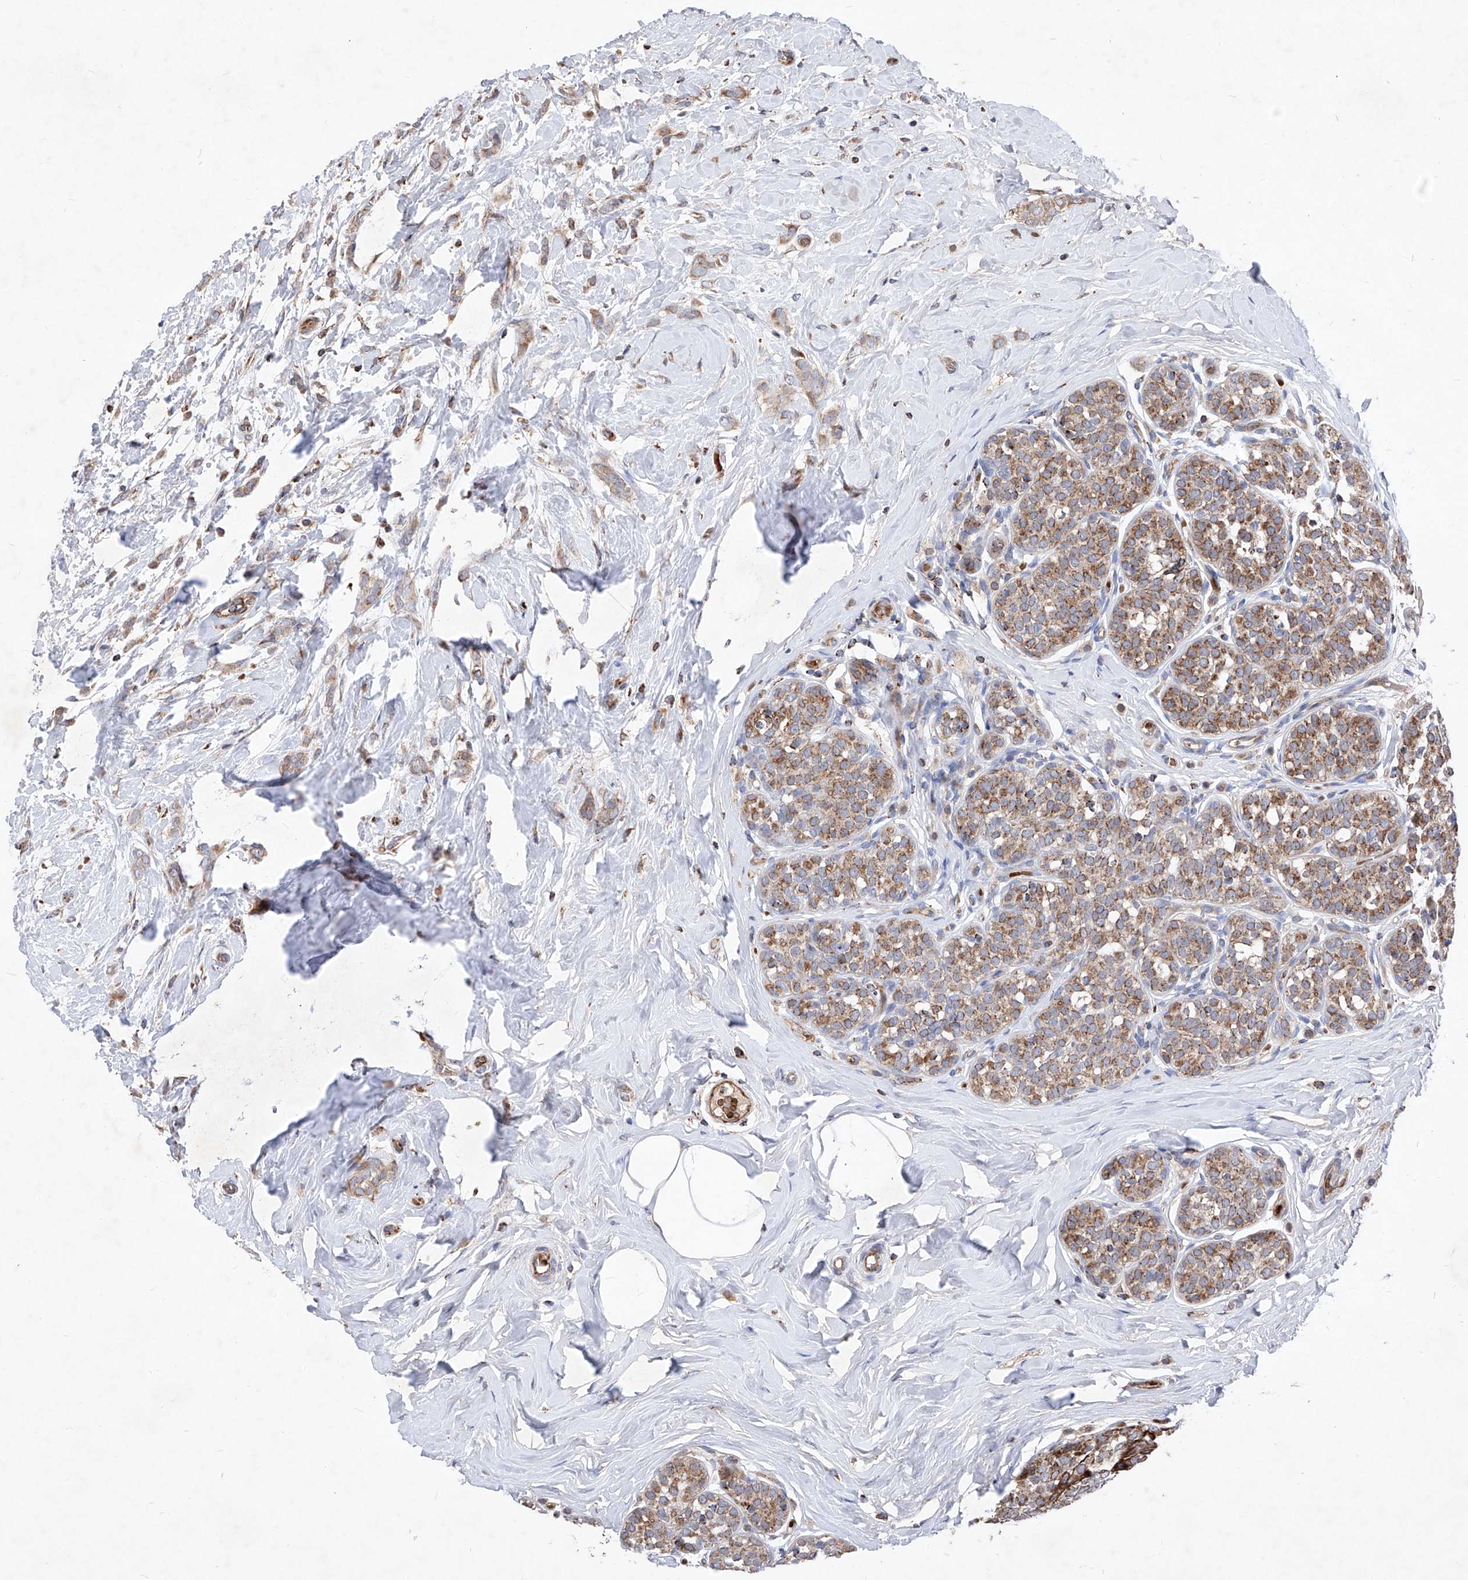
{"staining": {"intensity": "moderate", "quantity": ">75%", "location": "cytoplasmic/membranous"}, "tissue": "breast cancer", "cell_type": "Tumor cells", "image_type": "cancer", "snomed": [{"axis": "morphology", "description": "Lobular carcinoma, in situ"}, {"axis": "morphology", "description": "Lobular carcinoma"}, {"axis": "topography", "description": "Breast"}], "caption": "High-magnification brightfield microscopy of breast cancer (lobular carcinoma) stained with DAB (brown) and counterstained with hematoxylin (blue). tumor cells exhibit moderate cytoplasmic/membranous expression is appreciated in approximately>75% of cells.", "gene": "SEMA6A", "patient": {"sex": "female", "age": 41}}